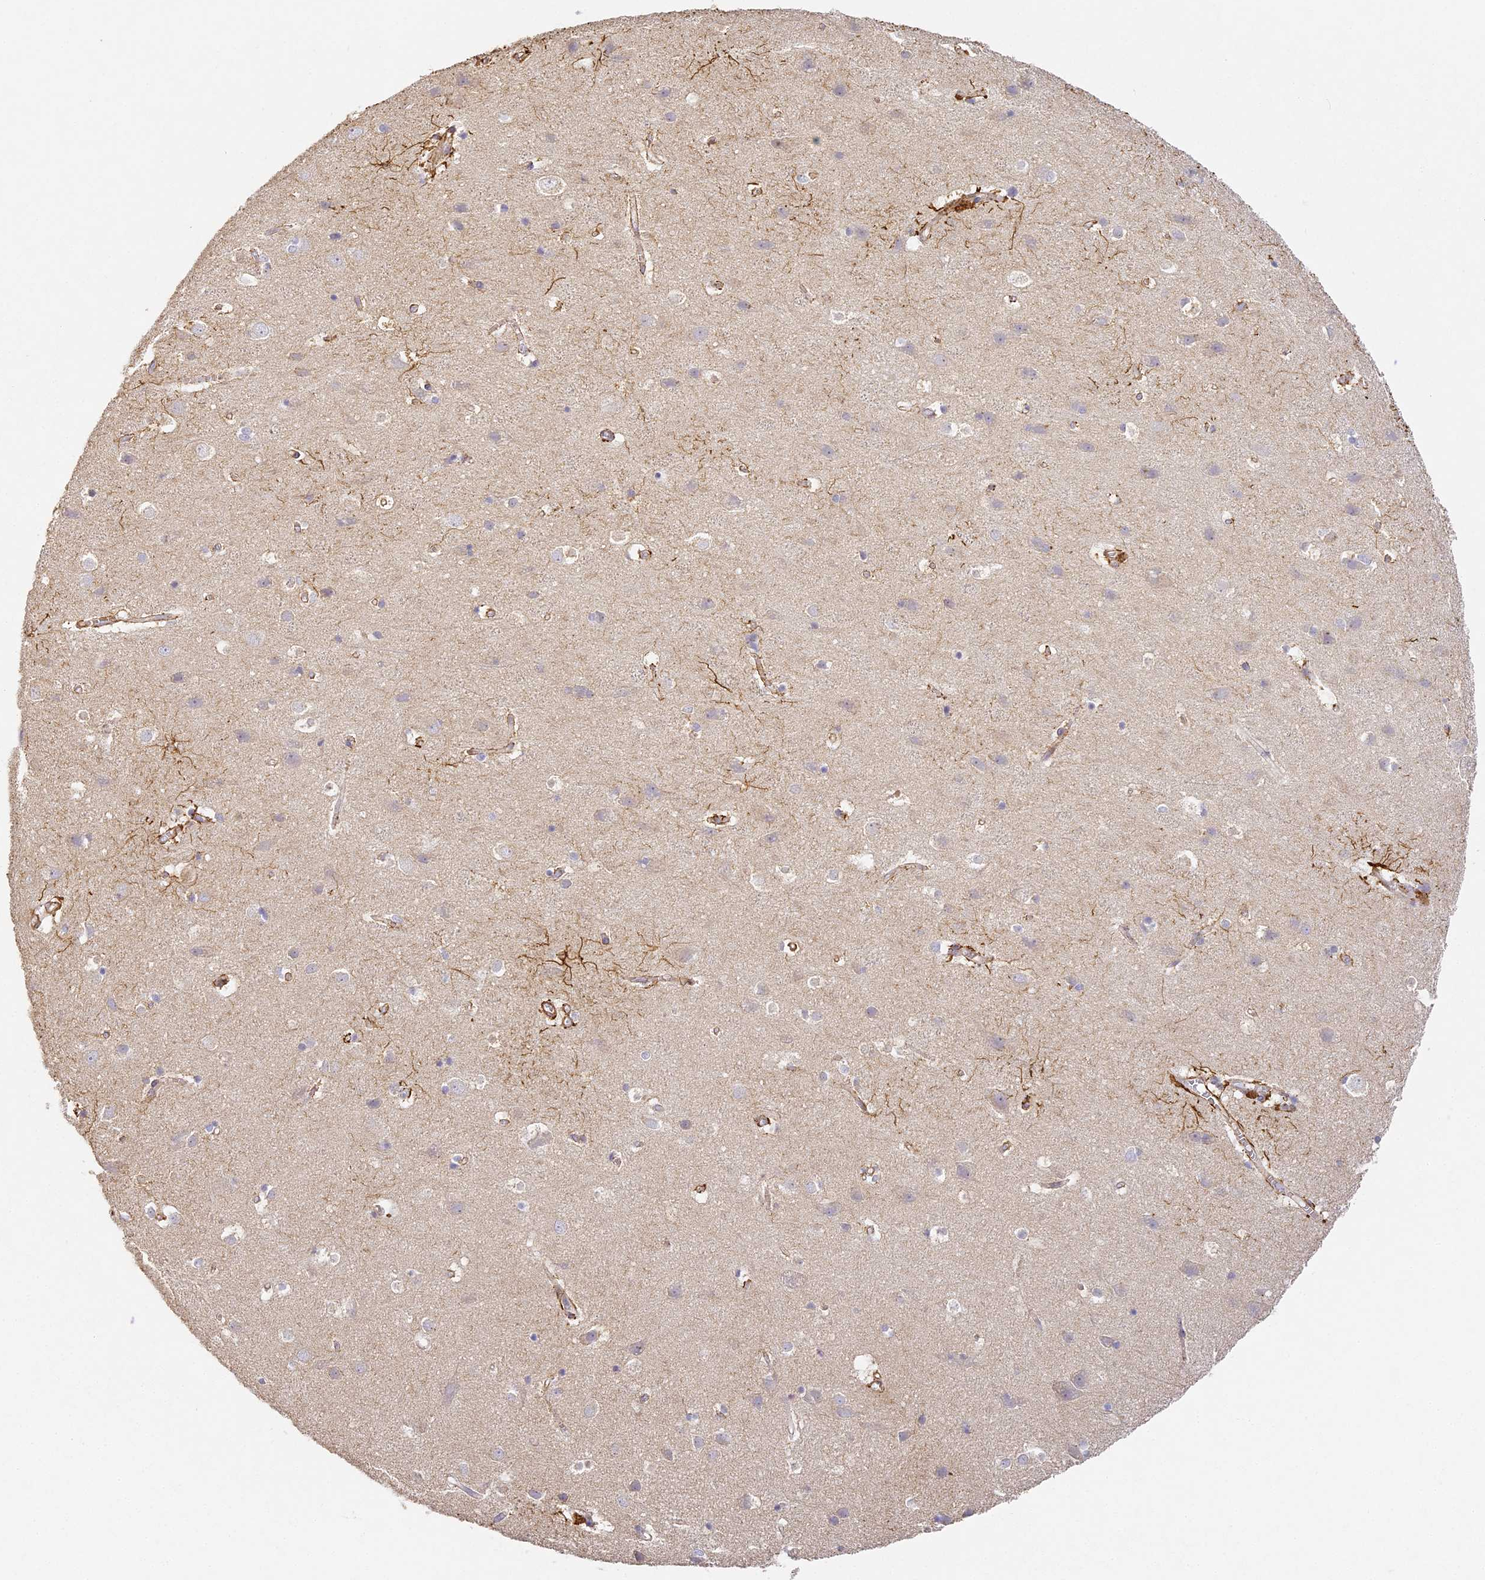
{"staining": {"intensity": "moderate", "quantity": "25%-75%", "location": "cytoplasmic/membranous"}, "tissue": "cerebral cortex", "cell_type": "Endothelial cells", "image_type": "normal", "snomed": [{"axis": "morphology", "description": "Normal tissue, NOS"}, {"axis": "topography", "description": "Cerebral cortex"}], "caption": "A brown stain shows moderate cytoplasmic/membranous staining of a protein in endothelial cells of benign human cerebral cortex.", "gene": "MED28", "patient": {"sex": "male", "age": 54}}